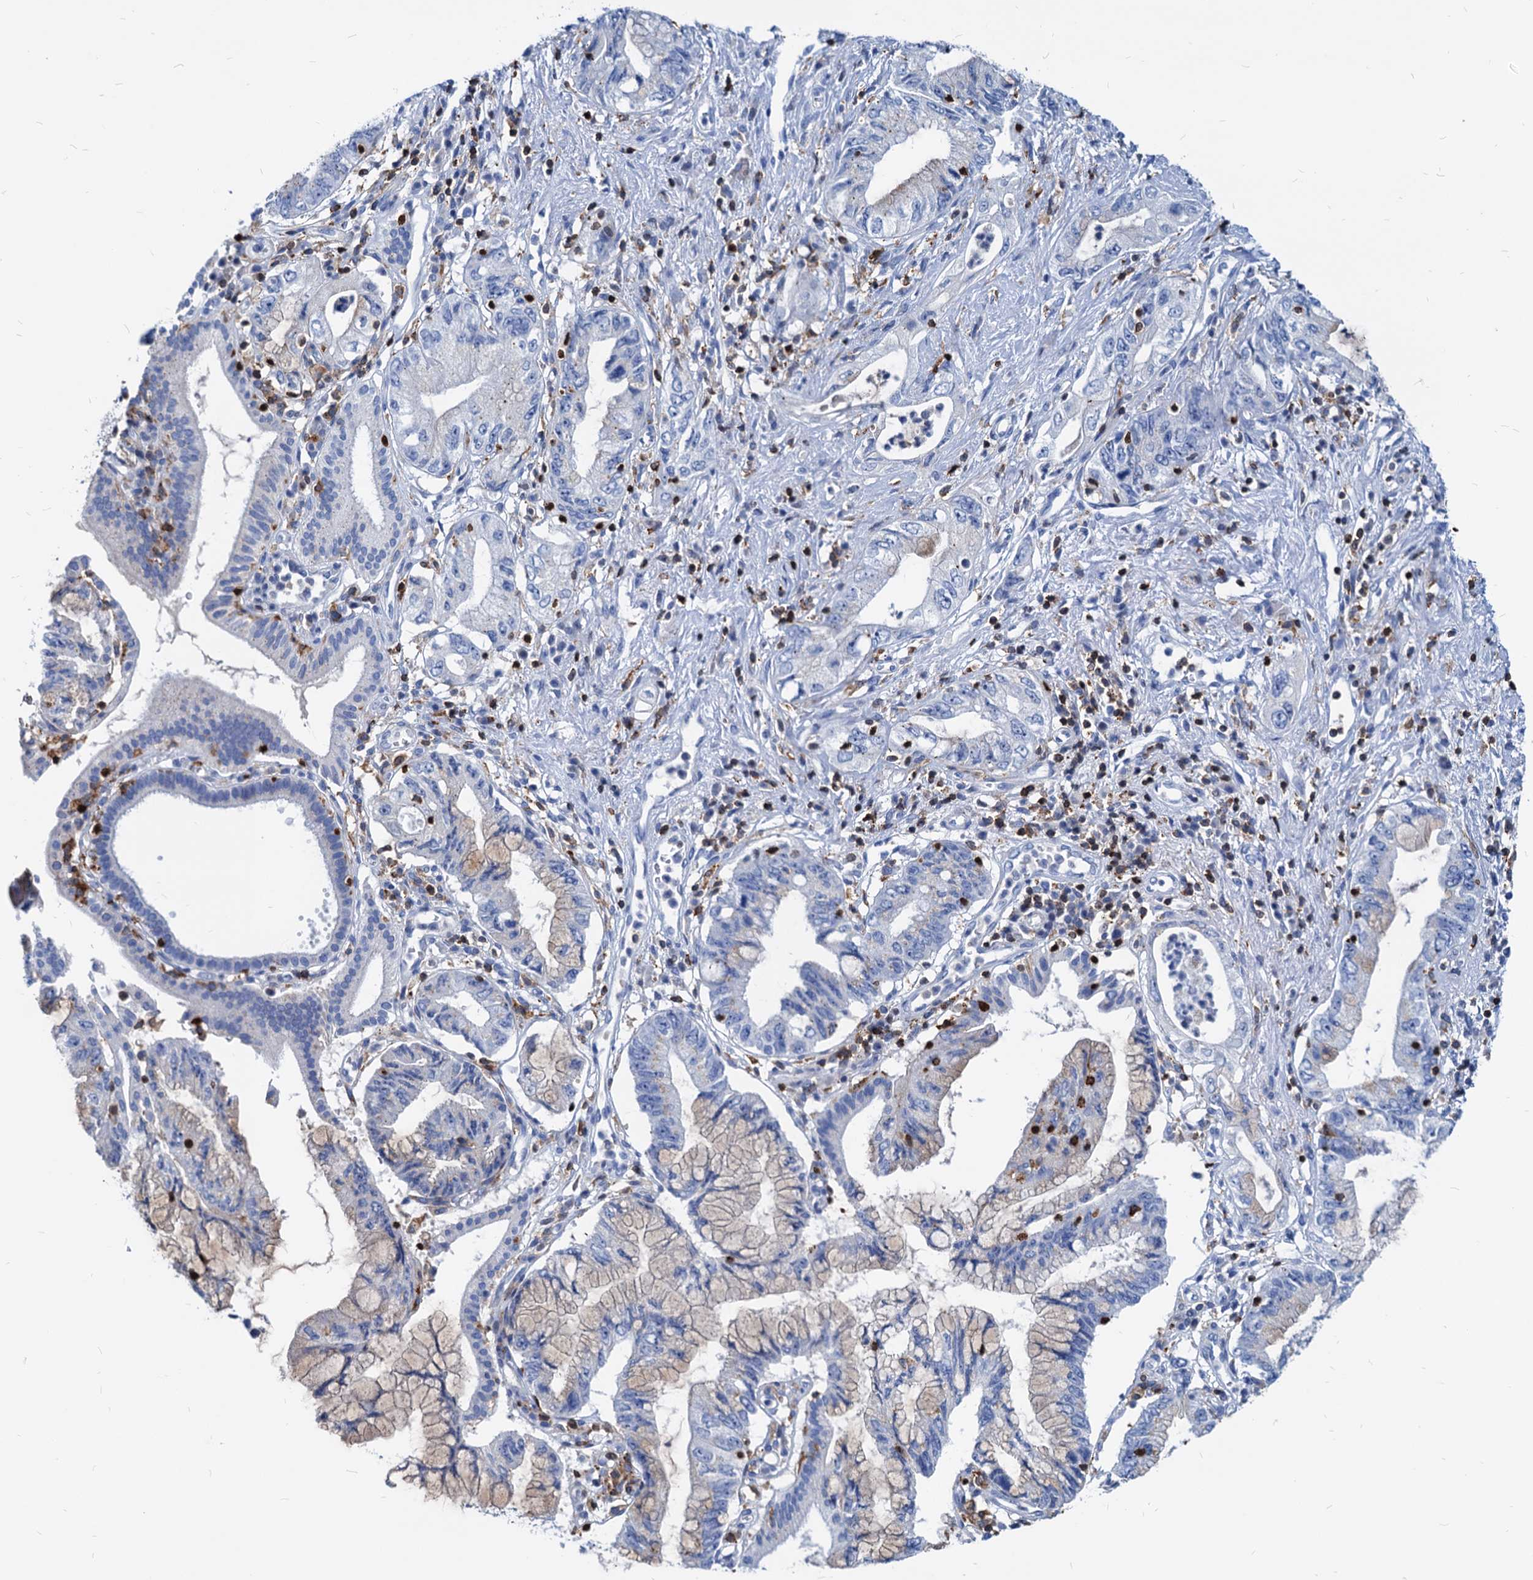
{"staining": {"intensity": "weak", "quantity": "<25%", "location": "cytoplasmic/membranous"}, "tissue": "pancreatic cancer", "cell_type": "Tumor cells", "image_type": "cancer", "snomed": [{"axis": "morphology", "description": "Adenocarcinoma, NOS"}, {"axis": "topography", "description": "Pancreas"}], "caption": "This is an immunohistochemistry histopathology image of human pancreatic cancer (adenocarcinoma). There is no positivity in tumor cells.", "gene": "LCP2", "patient": {"sex": "female", "age": 73}}